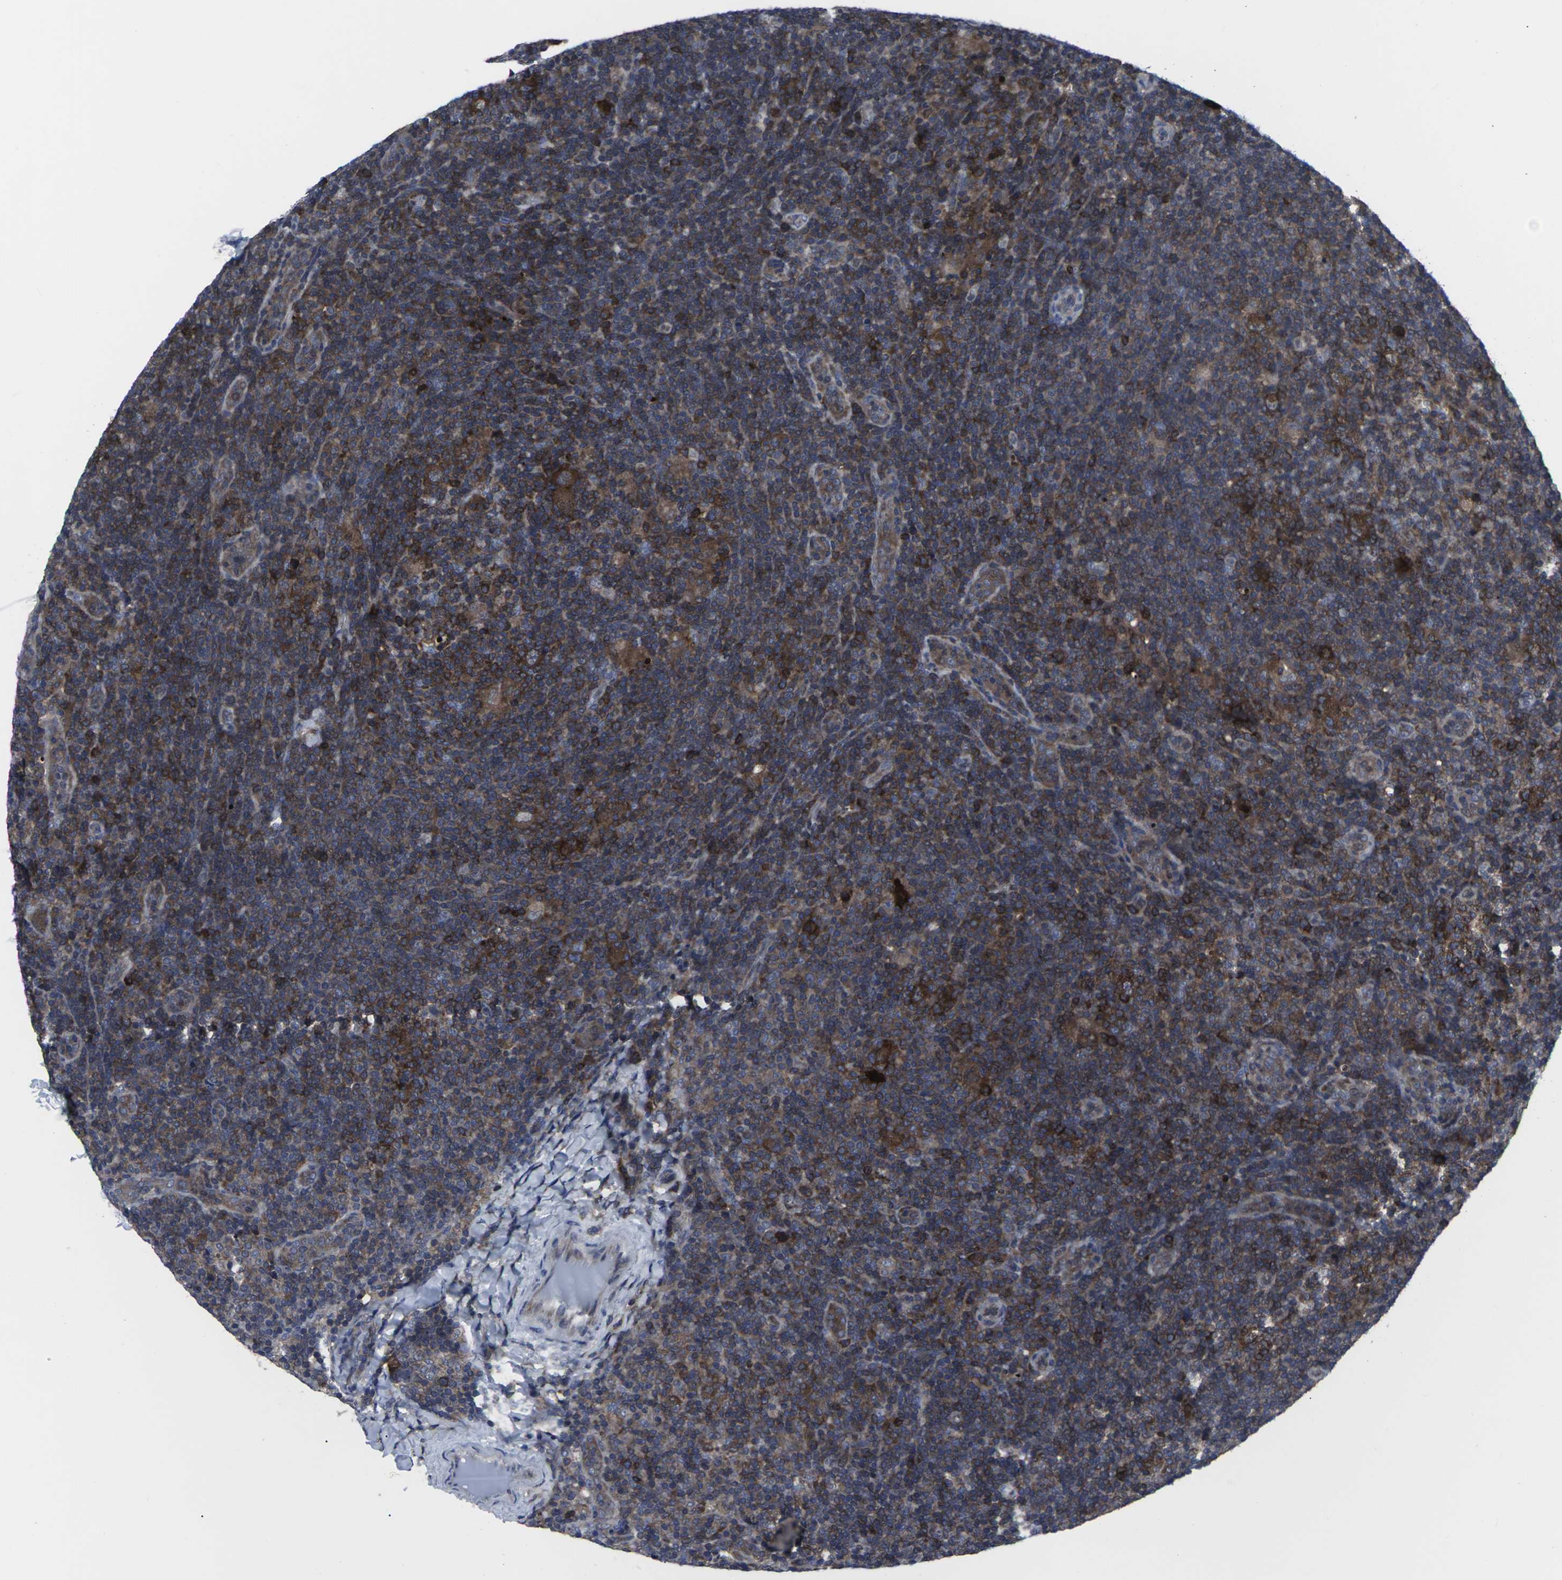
{"staining": {"intensity": "strong", "quantity": ">75%", "location": "cytoplasmic/membranous"}, "tissue": "lymphoma", "cell_type": "Tumor cells", "image_type": "cancer", "snomed": [{"axis": "morphology", "description": "Hodgkin's disease, NOS"}, {"axis": "topography", "description": "Lymph node"}], "caption": "A brown stain labels strong cytoplasmic/membranous positivity of a protein in human lymphoma tumor cells.", "gene": "HPRT1", "patient": {"sex": "female", "age": 57}}